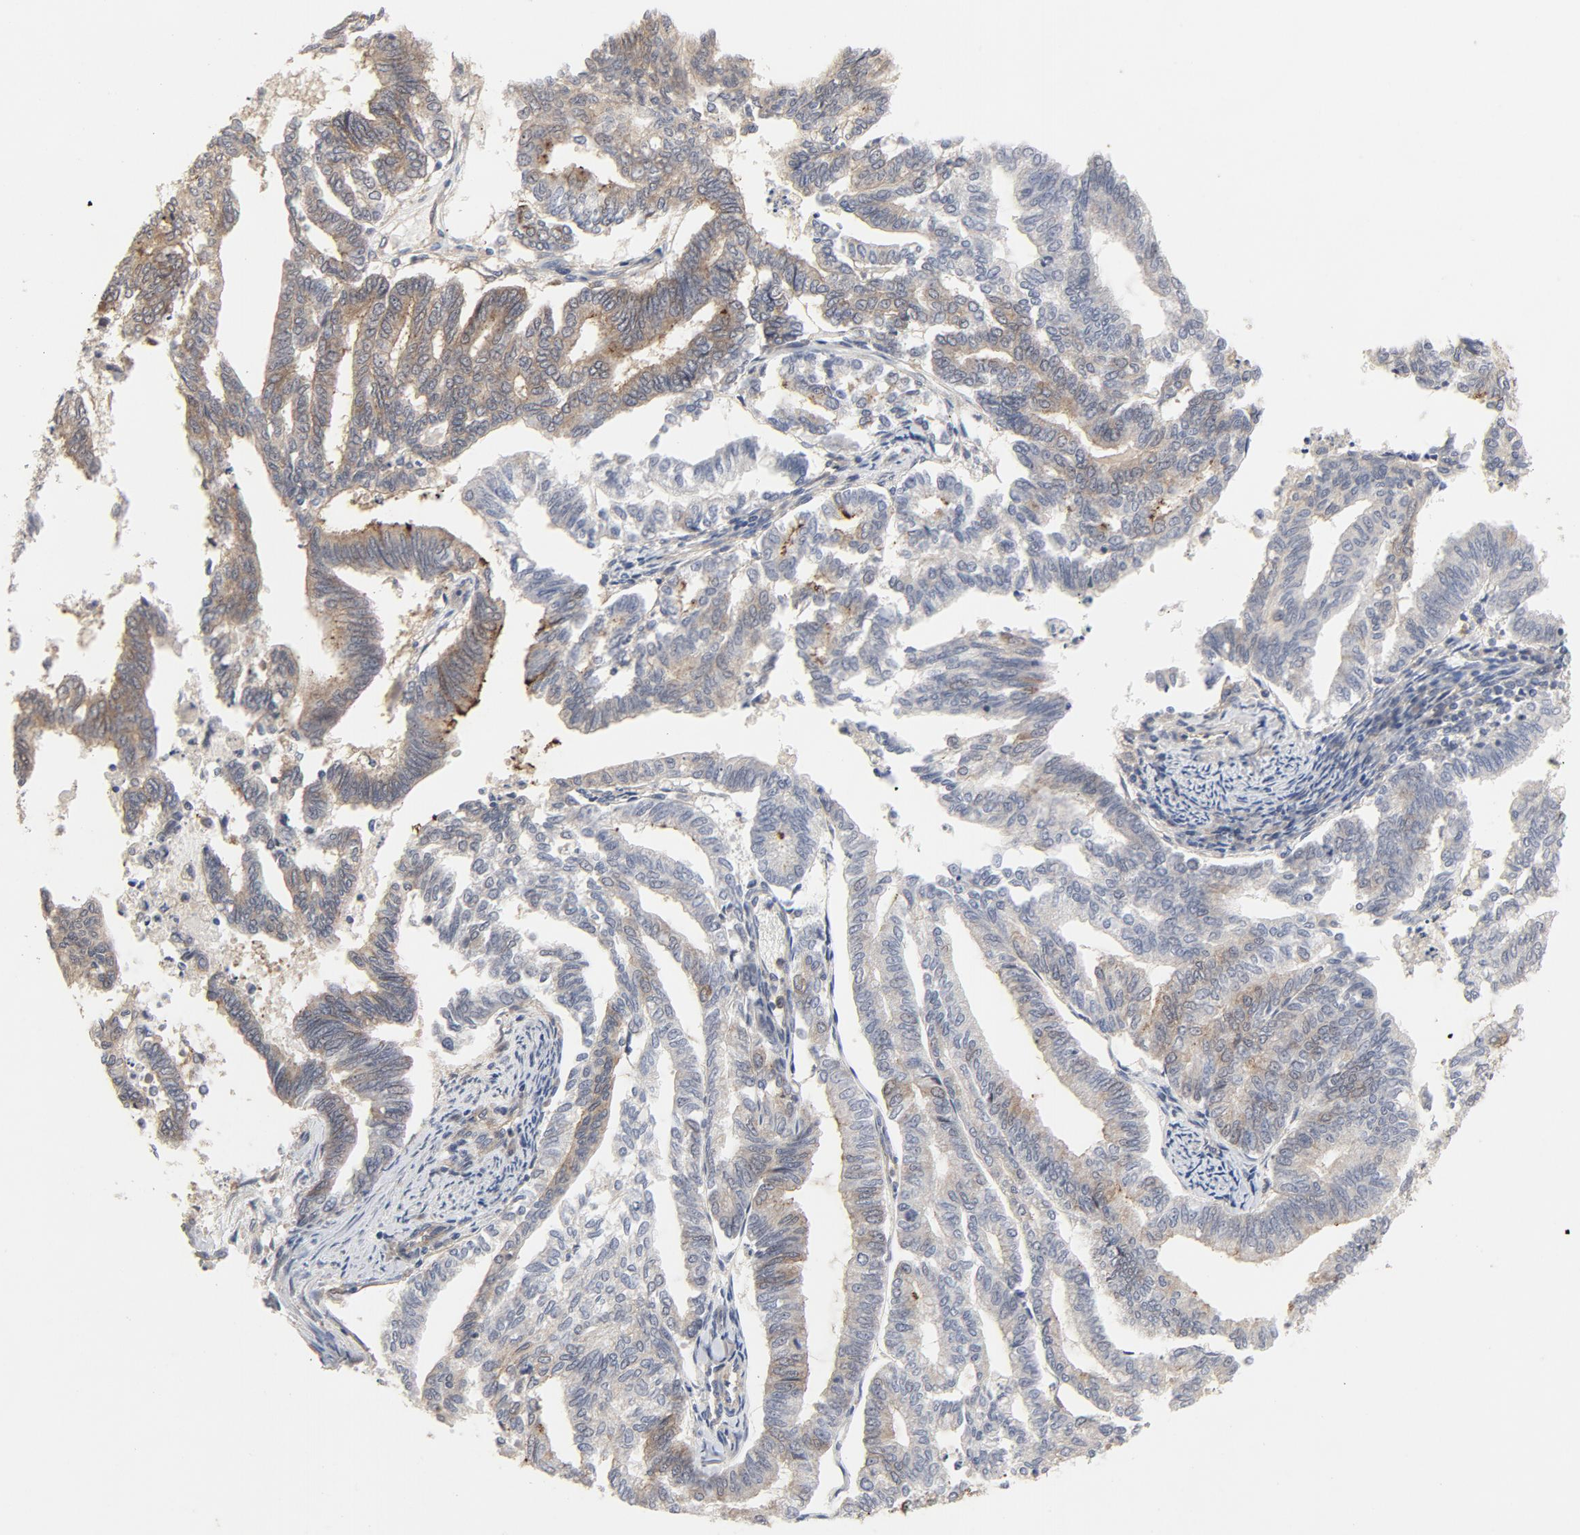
{"staining": {"intensity": "weak", "quantity": "25%-75%", "location": "cytoplasmic/membranous"}, "tissue": "endometrial cancer", "cell_type": "Tumor cells", "image_type": "cancer", "snomed": [{"axis": "morphology", "description": "Adenocarcinoma, NOS"}, {"axis": "topography", "description": "Endometrium"}], "caption": "DAB immunohistochemical staining of human endometrial cancer shows weak cytoplasmic/membranous protein expression in about 25%-75% of tumor cells.", "gene": "MAP2K7", "patient": {"sex": "female", "age": 79}}